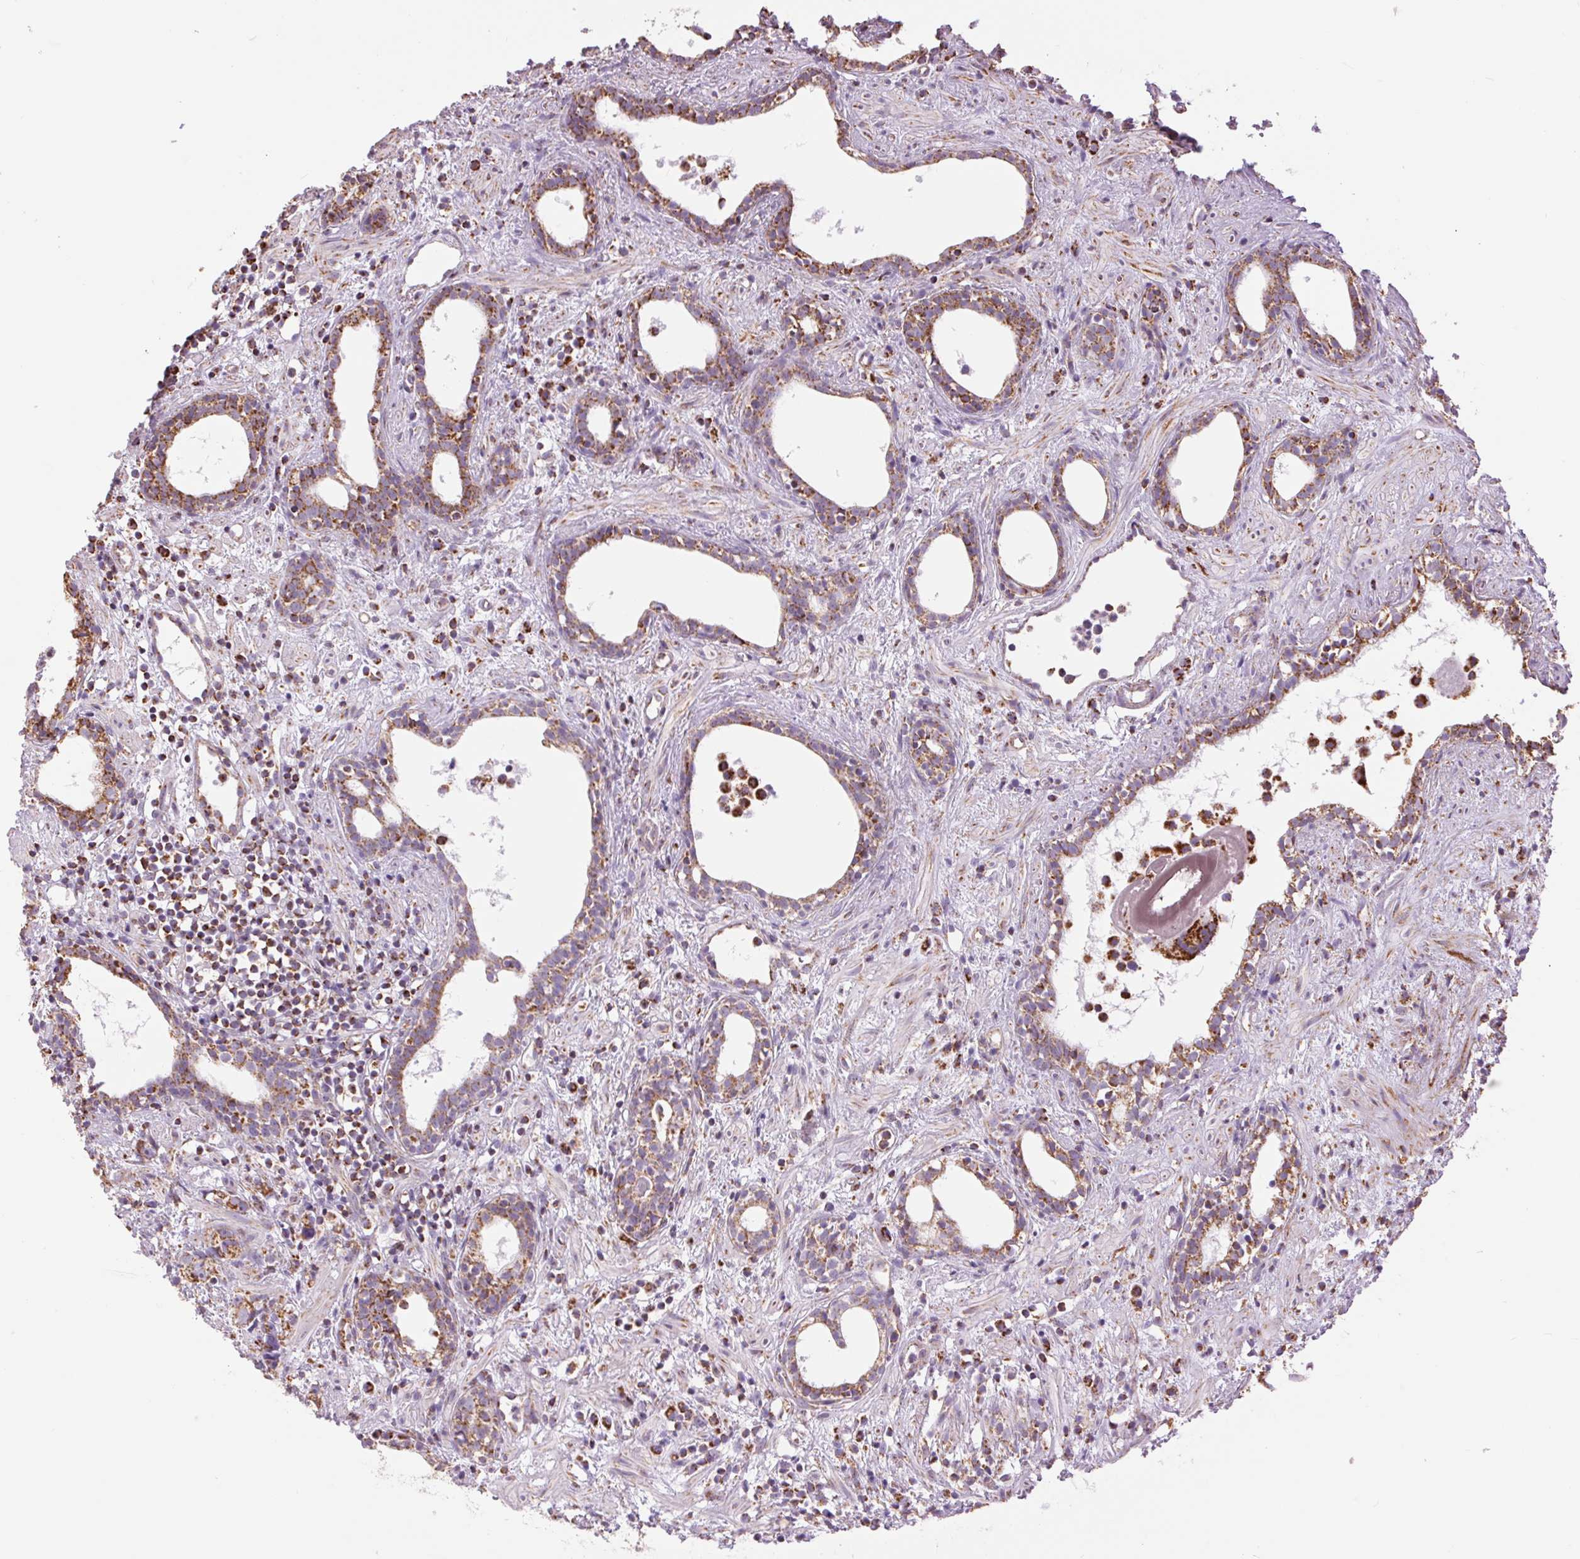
{"staining": {"intensity": "moderate", "quantity": ">75%", "location": "cytoplasmic/membranous"}, "tissue": "prostate cancer", "cell_type": "Tumor cells", "image_type": "cancer", "snomed": [{"axis": "morphology", "description": "Adenocarcinoma, High grade"}, {"axis": "topography", "description": "Prostate"}], "caption": "A brown stain shows moderate cytoplasmic/membranous positivity of a protein in human prostate cancer tumor cells.", "gene": "ATP5PB", "patient": {"sex": "male", "age": 83}}